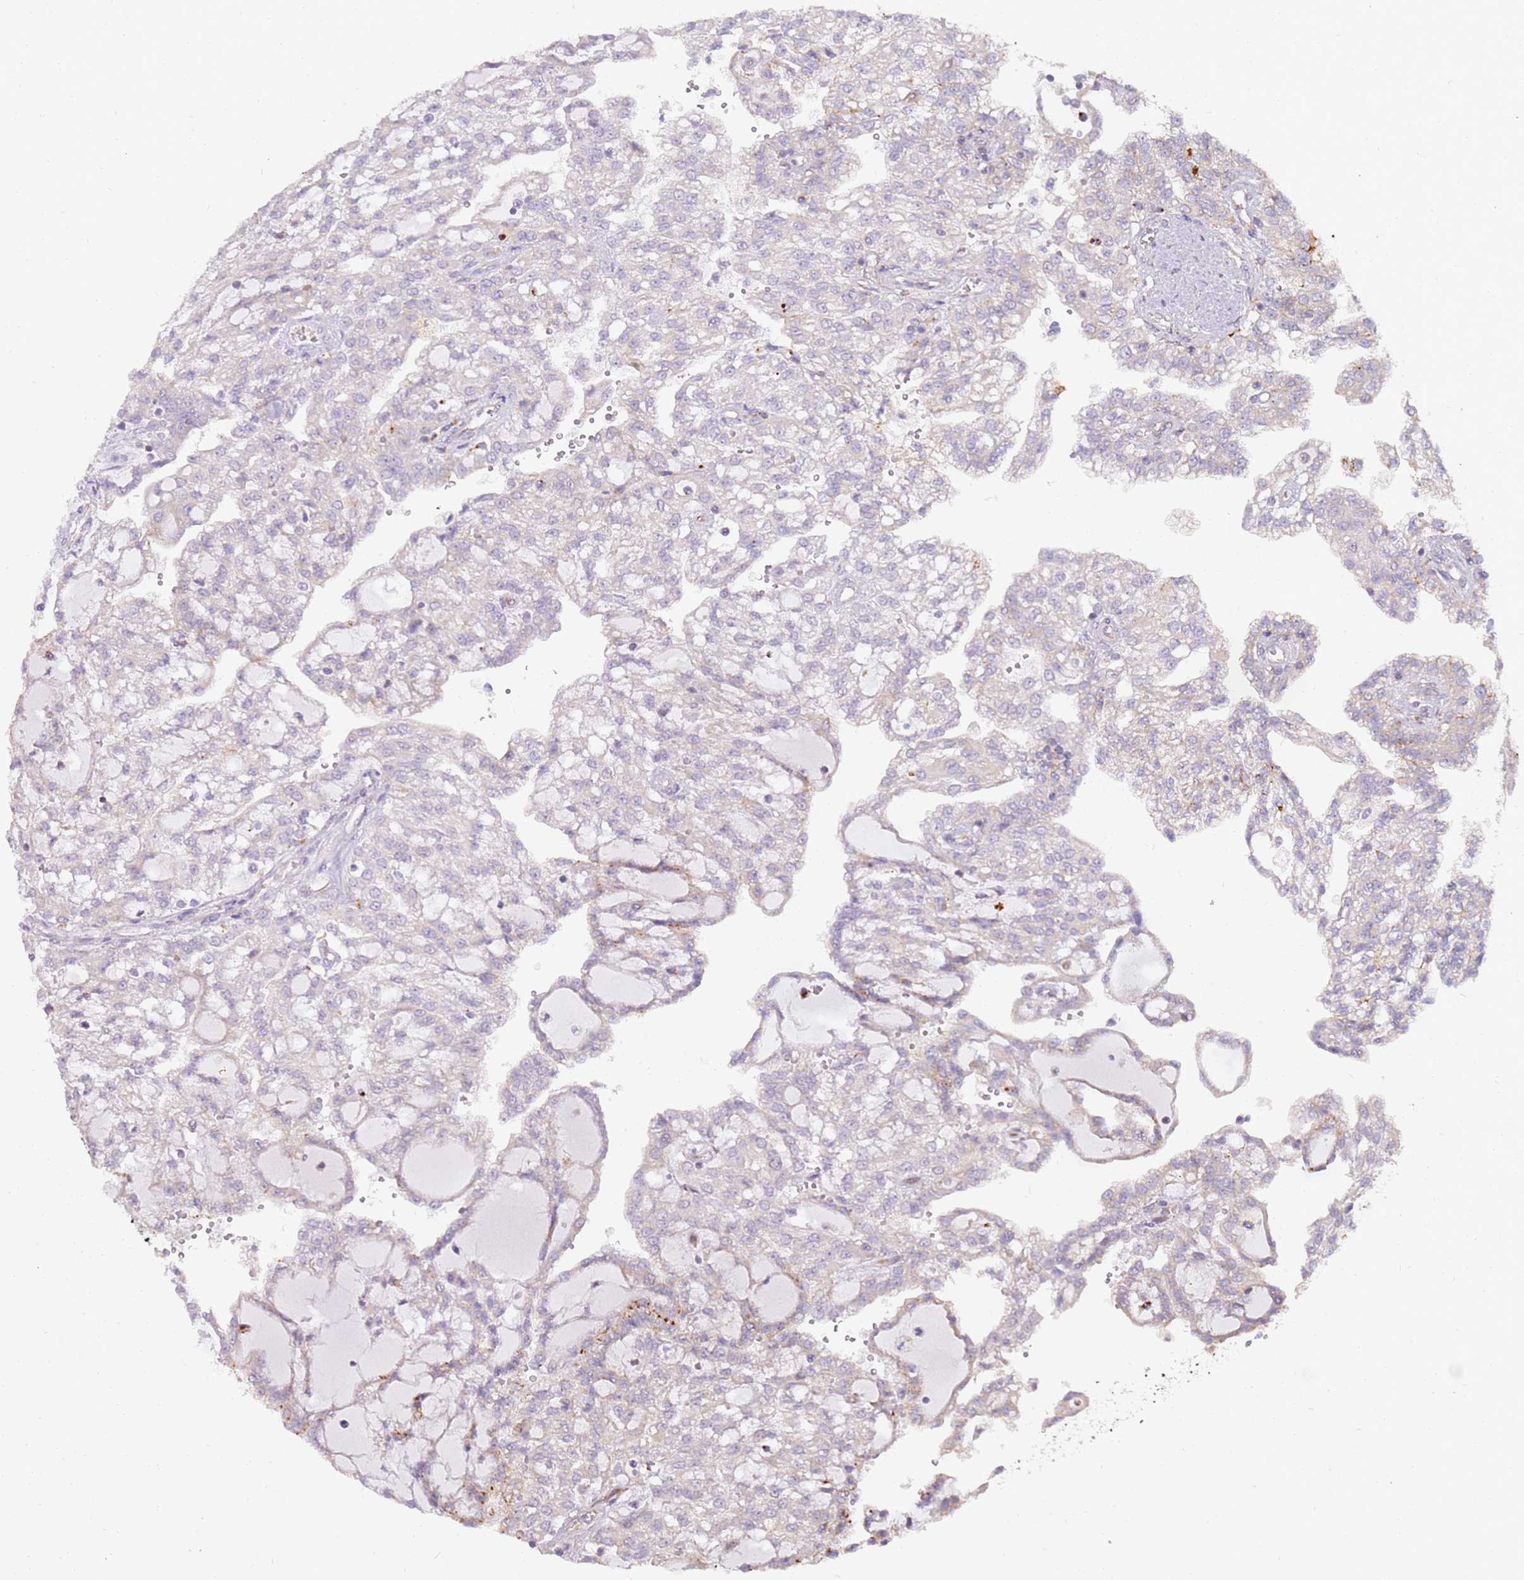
{"staining": {"intensity": "negative", "quantity": "none", "location": "none"}, "tissue": "renal cancer", "cell_type": "Tumor cells", "image_type": "cancer", "snomed": [{"axis": "morphology", "description": "Adenocarcinoma, NOS"}, {"axis": "topography", "description": "Kidney"}], "caption": "A micrograph of renal cancer stained for a protein exhibits no brown staining in tumor cells. The staining was performed using DAB to visualize the protein expression in brown, while the nuclei were stained in blue with hematoxylin (Magnification: 20x).", "gene": "GRAP", "patient": {"sex": "male", "age": 63}}